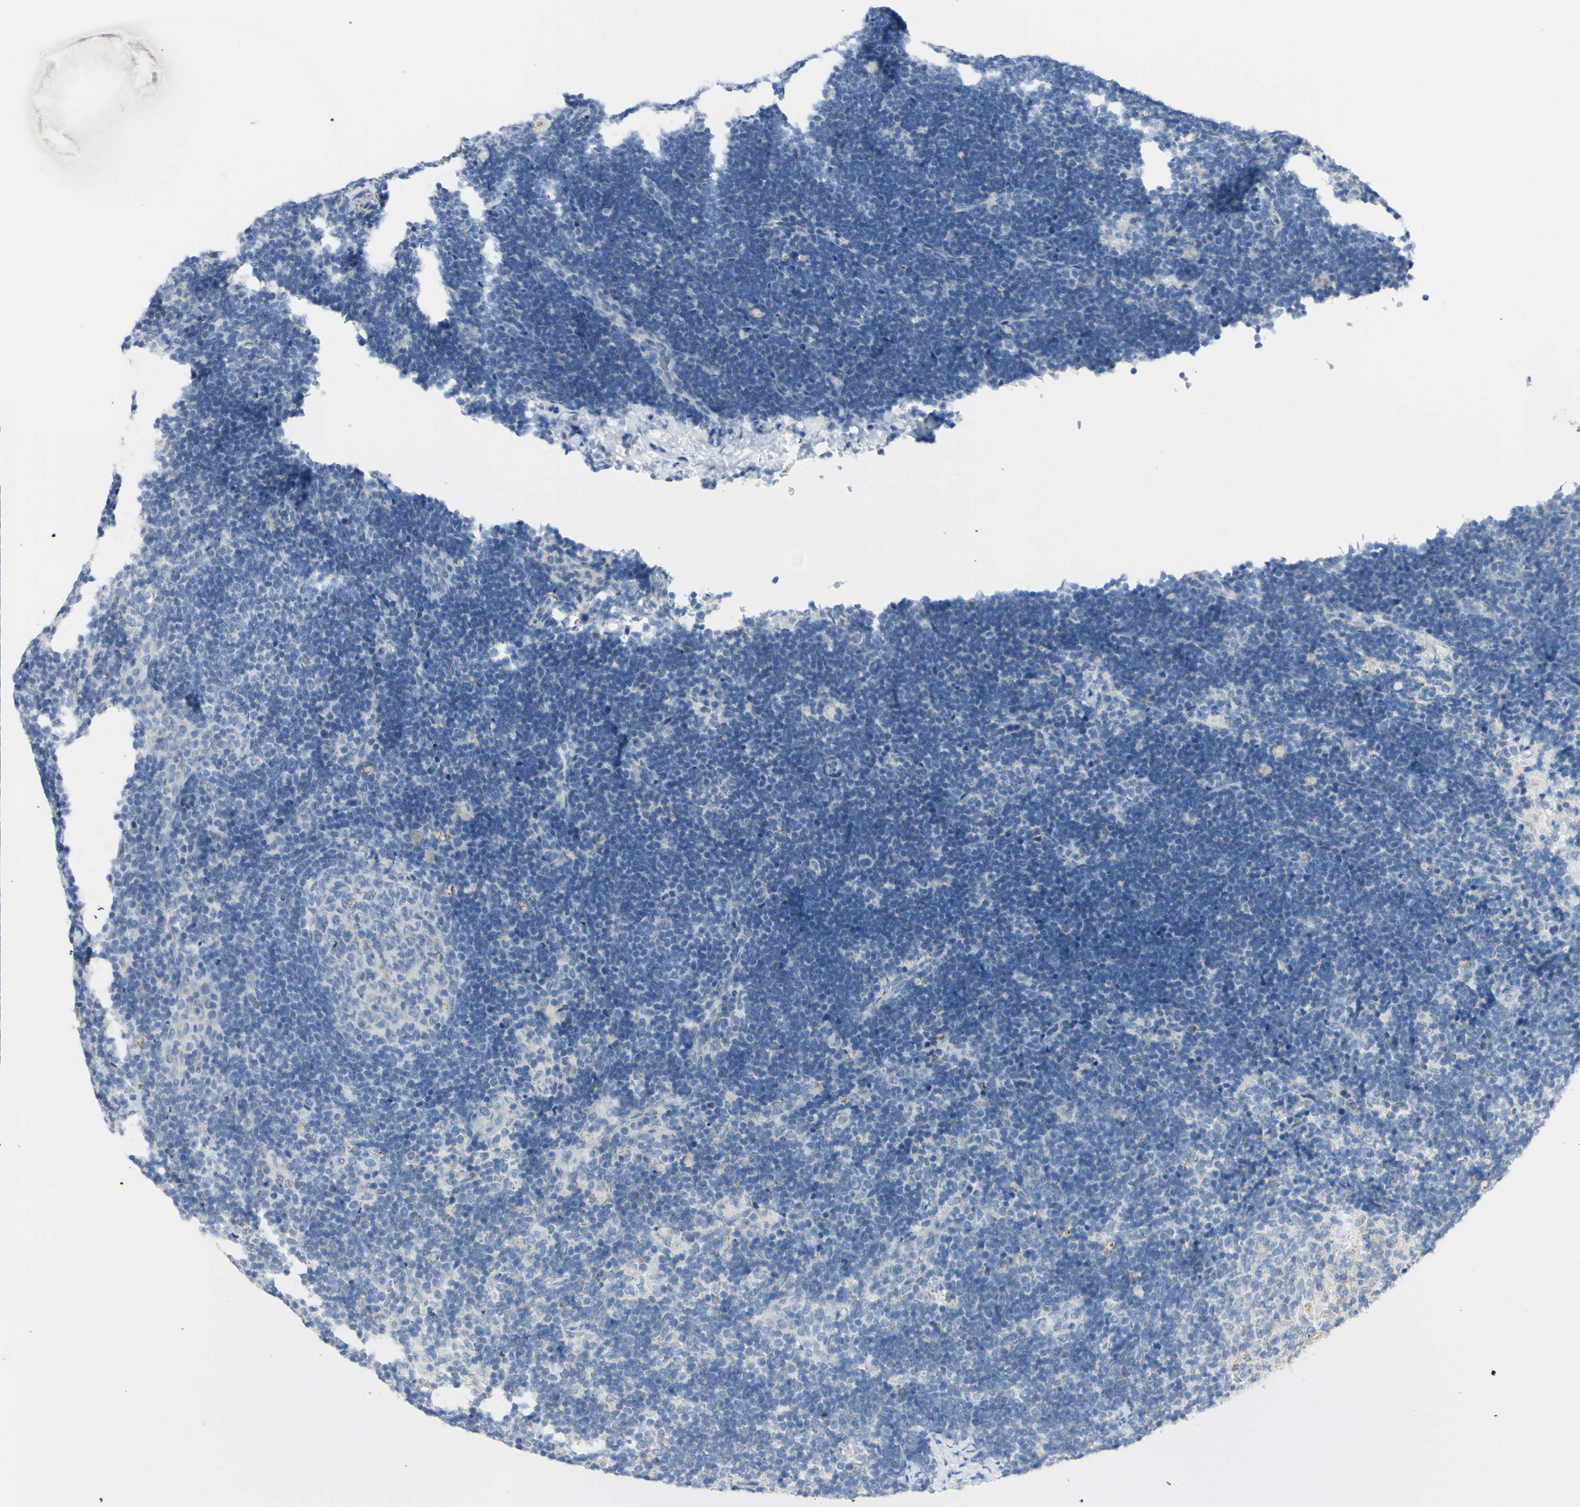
{"staining": {"intensity": "negative", "quantity": "none", "location": "none"}, "tissue": "lymph node", "cell_type": "Germinal center cells", "image_type": "normal", "snomed": [{"axis": "morphology", "description": "Normal tissue, NOS"}, {"axis": "topography", "description": "Lymph node"}], "caption": "Lymph node was stained to show a protein in brown. There is no significant expression in germinal center cells. The staining is performed using DAB (3,3'-diaminobenzidine) brown chromogen with nuclei counter-stained in using hematoxylin.", "gene": "TSPAN1", "patient": {"sex": "female", "age": 14}}